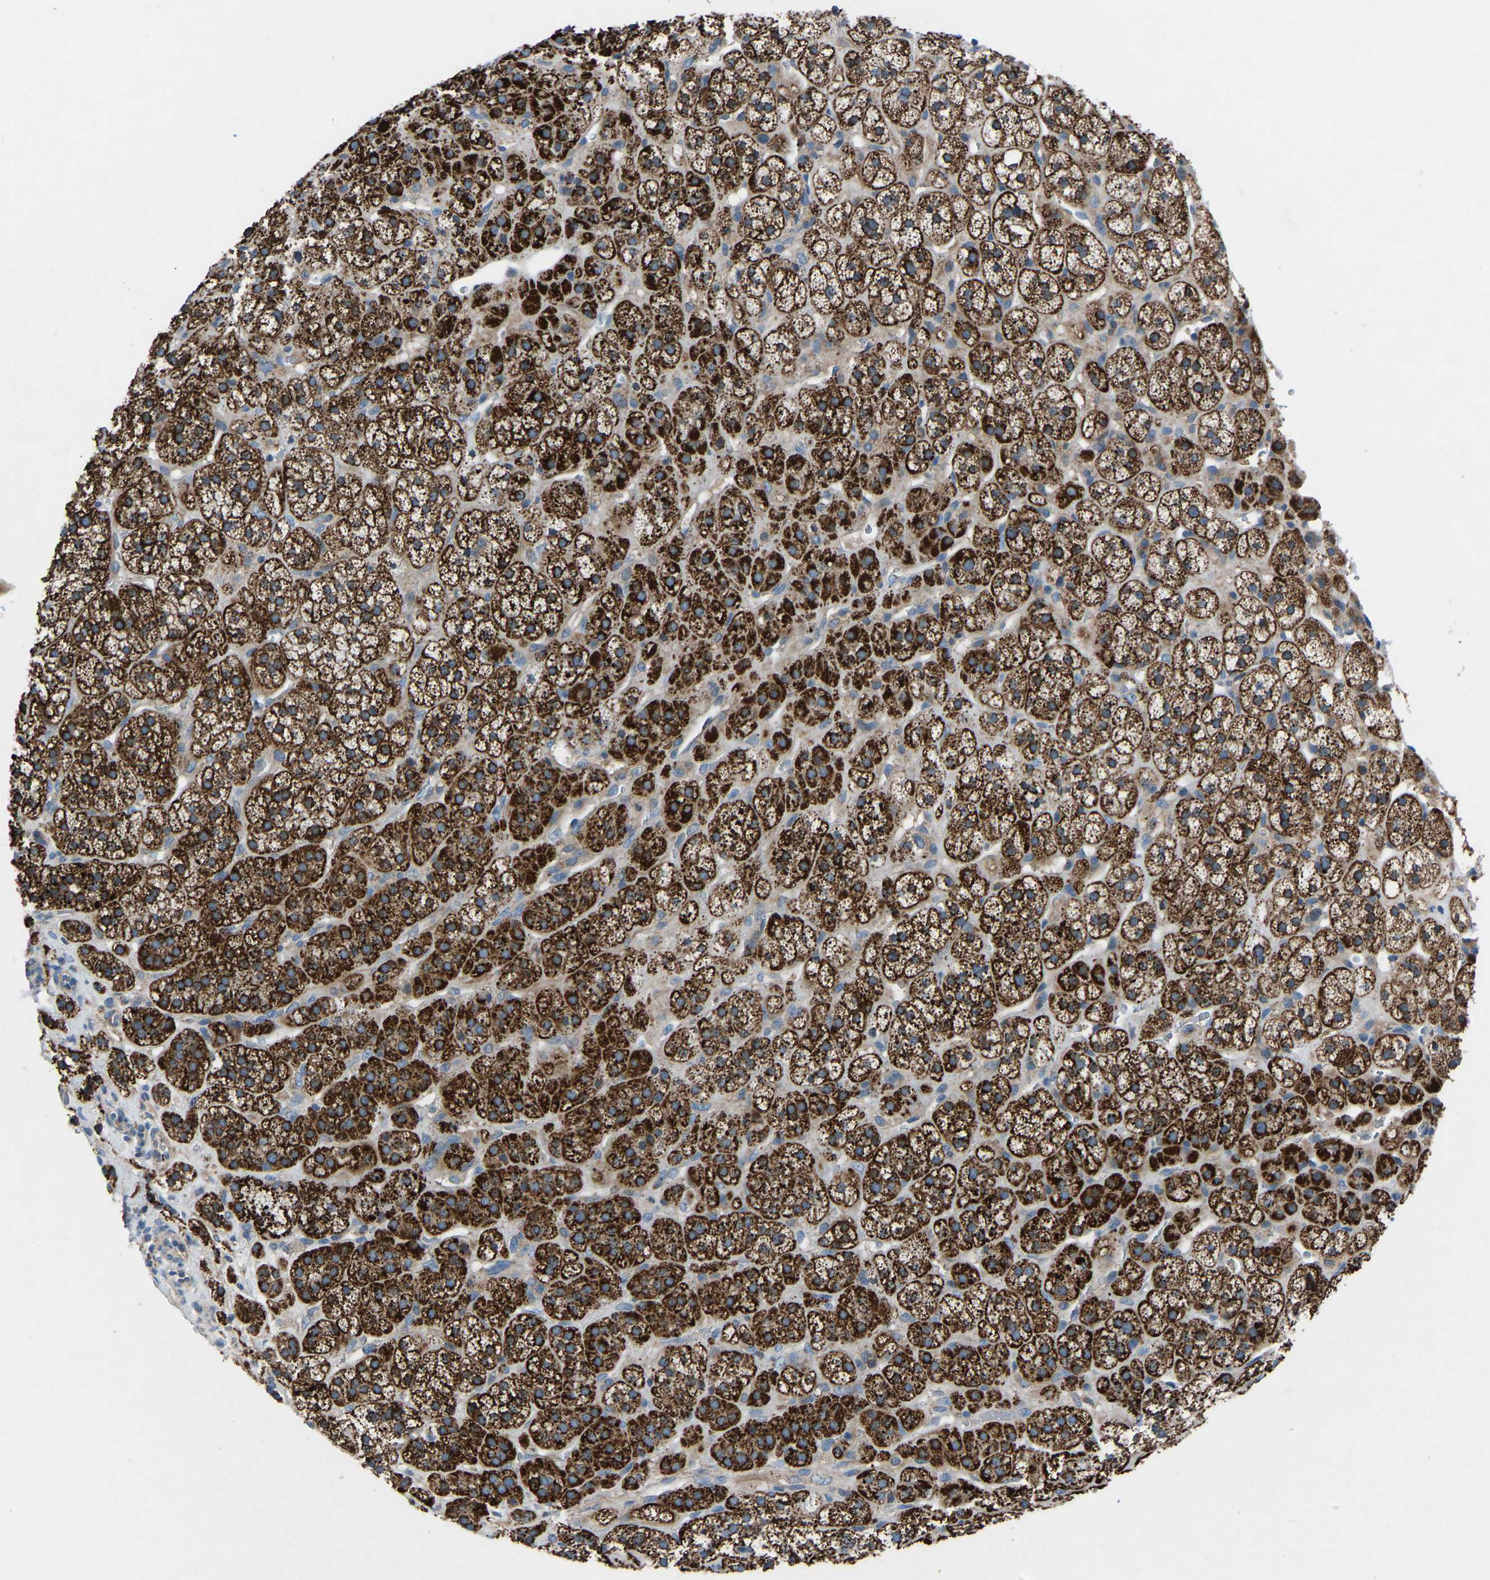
{"staining": {"intensity": "strong", "quantity": ">75%", "location": "cytoplasmic/membranous"}, "tissue": "adrenal gland", "cell_type": "Glandular cells", "image_type": "normal", "snomed": [{"axis": "morphology", "description": "Normal tissue, NOS"}, {"axis": "topography", "description": "Adrenal gland"}], "caption": "Adrenal gland stained with immunohistochemistry (IHC) displays strong cytoplasmic/membranous staining in about >75% of glandular cells.", "gene": "GRK6", "patient": {"sex": "male", "age": 56}}